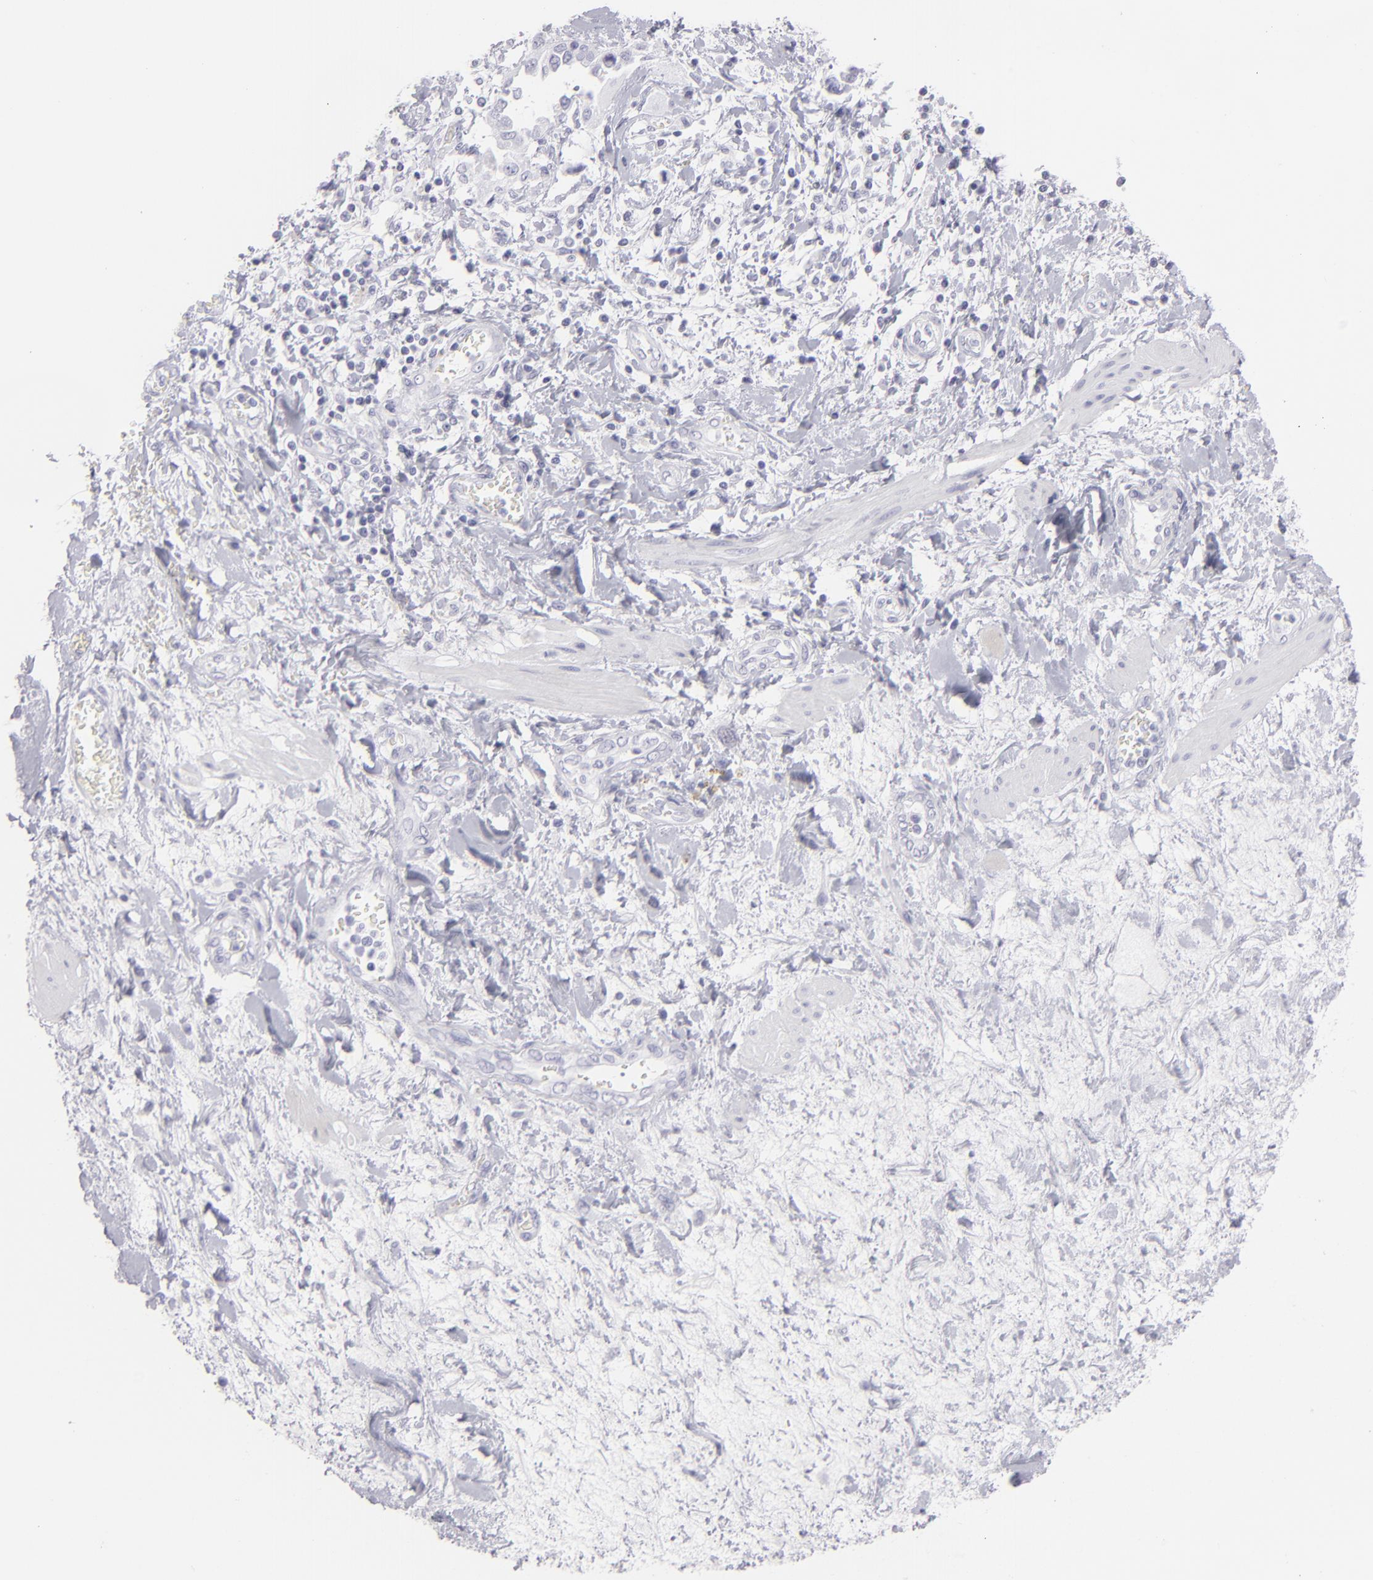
{"staining": {"intensity": "negative", "quantity": "none", "location": "none"}, "tissue": "ovarian cancer", "cell_type": "Tumor cells", "image_type": "cancer", "snomed": [{"axis": "morphology", "description": "Cystadenocarcinoma, serous, NOS"}, {"axis": "topography", "description": "Ovary"}], "caption": "An immunohistochemistry (IHC) image of serous cystadenocarcinoma (ovarian) is shown. There is no staining in tumor cells of serous cystadenocarcinoma (ovarian).", "gene": "FLG", "patient": {"sex": "female", "age": 63}}